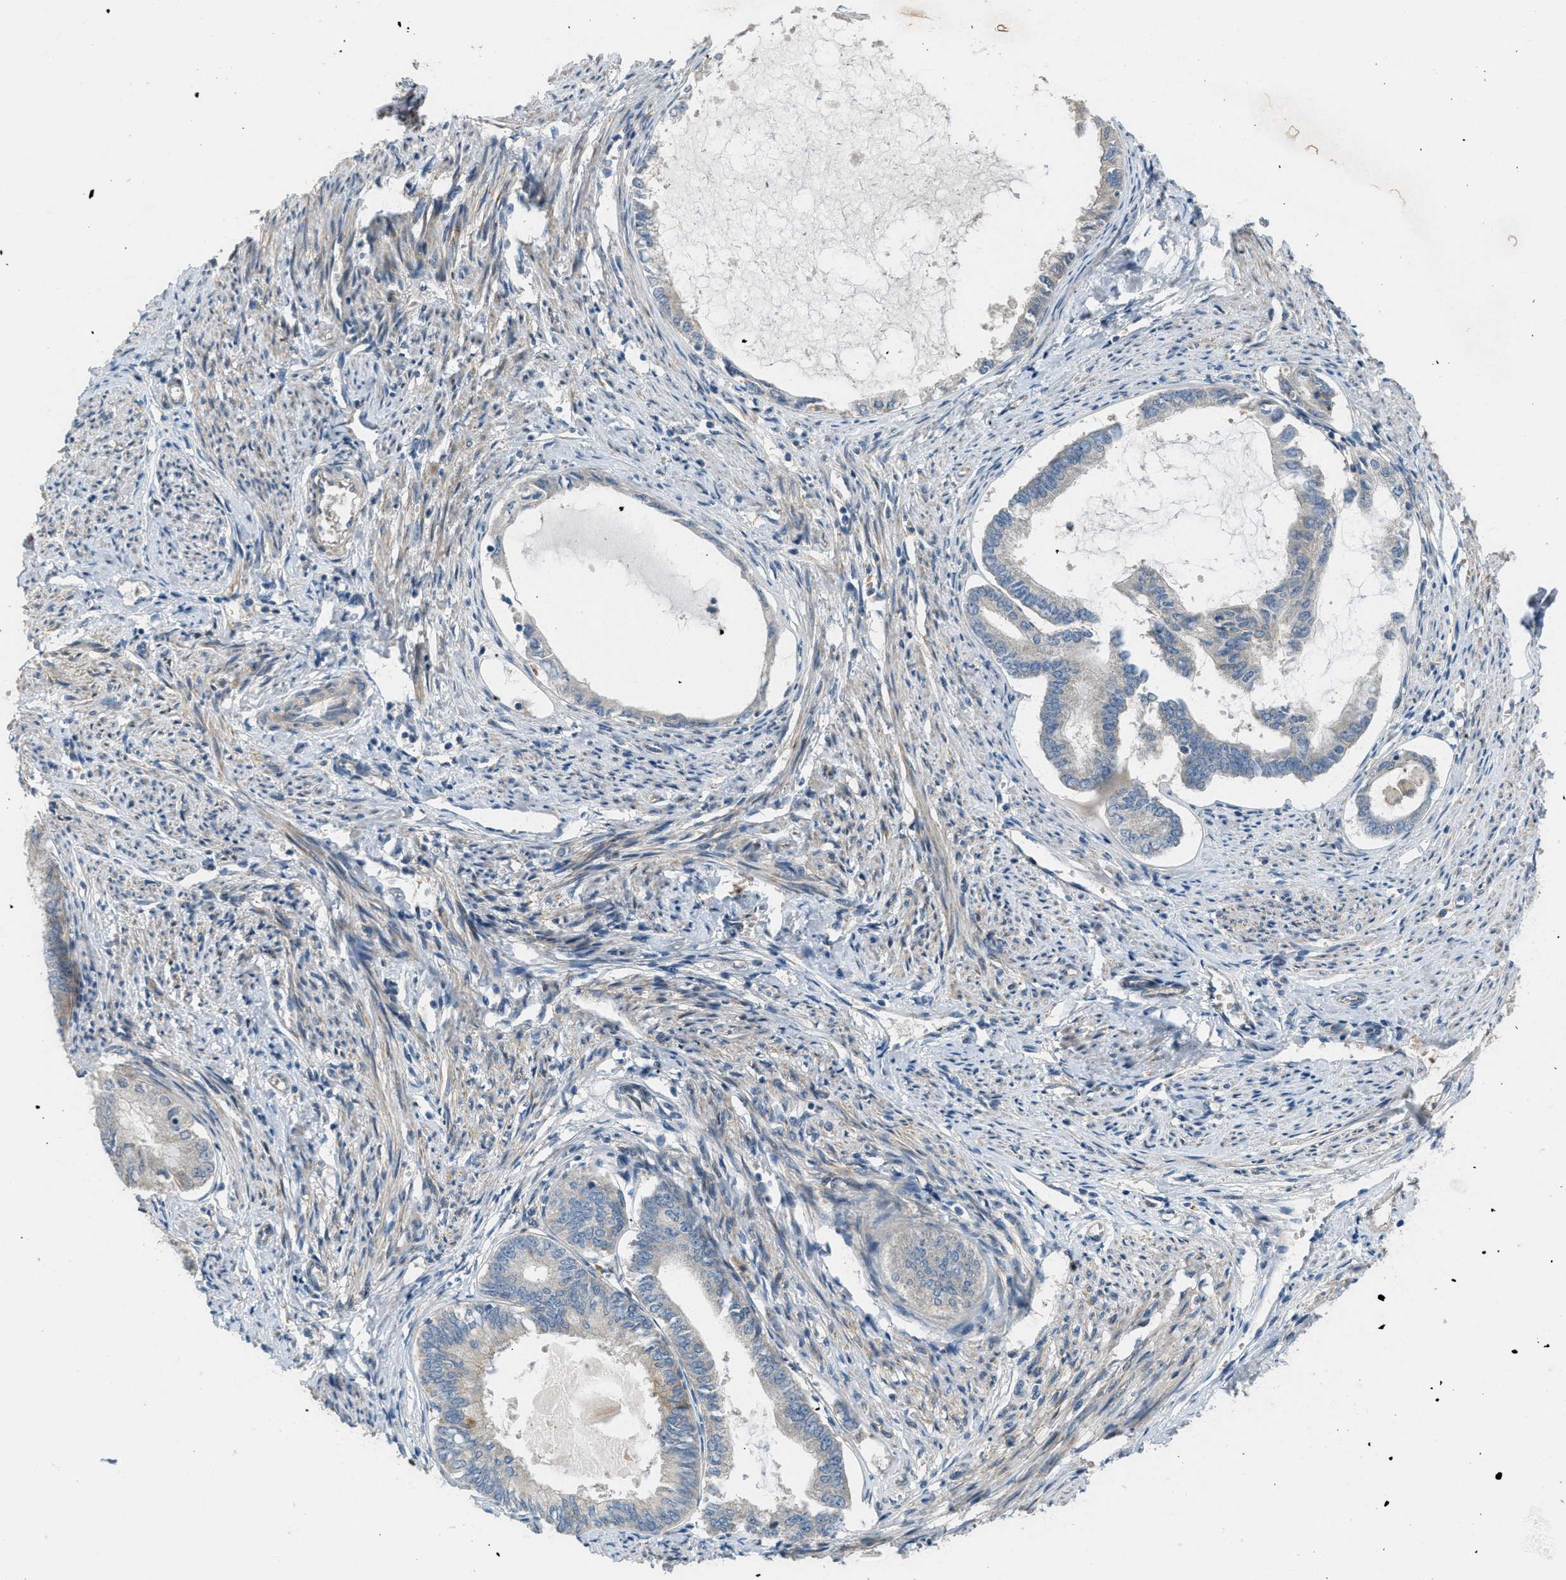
{"staining": {"intensity": "moderate", "quantity": ">75%", "location": "cytoplasmic/membranous"}, "tissue": "endometrial cancer", "cell_type": "Tumor cells", "image_type": "cancer", "snomed": [{"axis": "morphology", "description": "Adenocarcinoma, NOS"}, {"axis": "topography", "description": "Endometrium"}], "caption": "Immunohistochemistry (IHC) micrograph of neoplastic tissue: adenocarcinoma (endometrial) stained using immunohistochemistry reveals medium levels of moderate protein expression localized specifically in the cytoplasmic/membranous of tumor cells, appearing as a cytoplasmic/membranous brown color.", "gene": "ADCY6", "patient": {"sex": "female", "age": 86}}